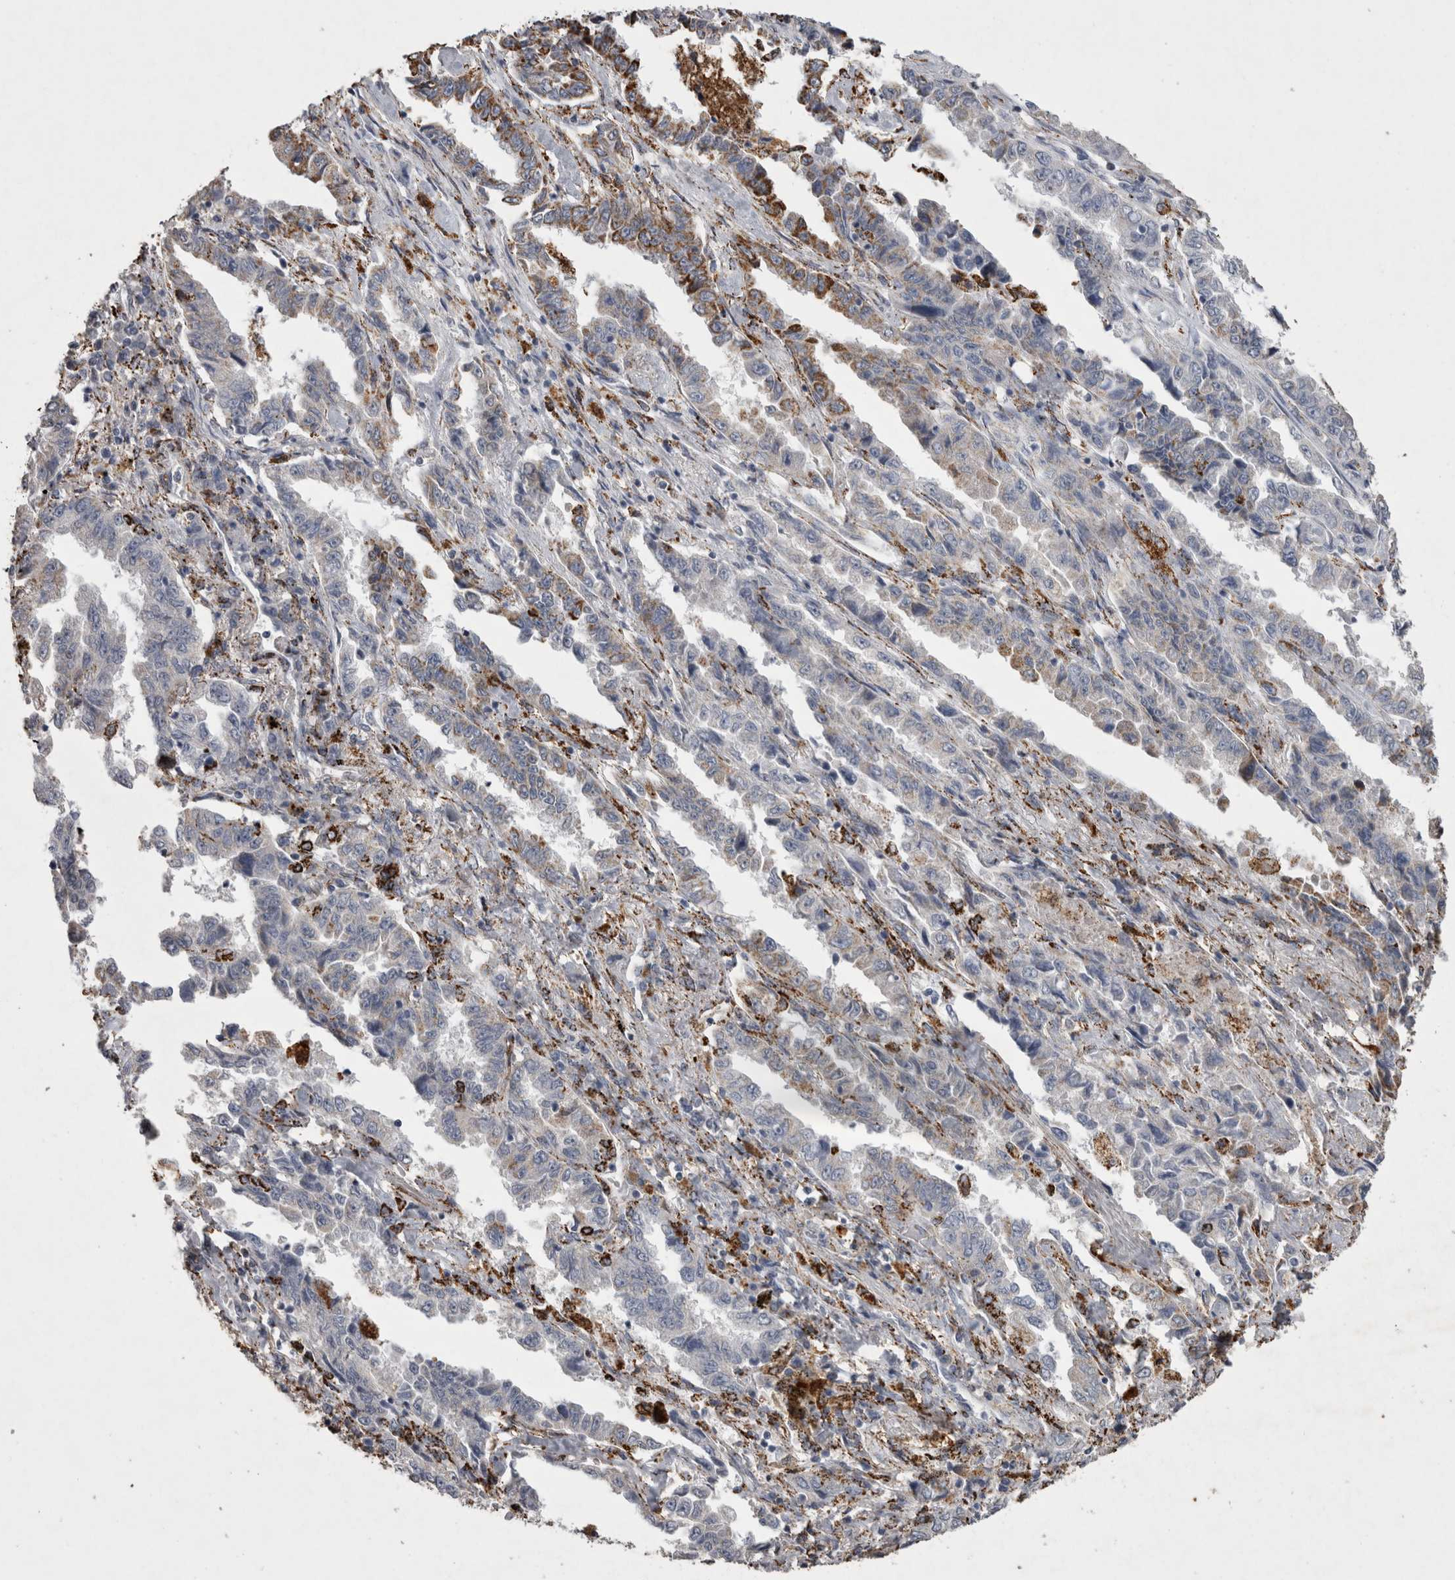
{"staining": {"intensity": "moderate", "quantity": "<25%", "location": "cytoplasmic/membranous"}, "tissue": "lung cancer", "cell_type": "Tumor cells", "image_type": "cancer", "snomed": [{"axis": "morphology", "description": "Adenocarcinoma, NOS"}, {"axis": "topography", "description": "Lung"}], "caption": "DAB immunohistochemical staining of human adenocarcinoma (lung) demonstrates moderate cytoplasmic/membranous protein expression in approximately <25% of tumor cells.", "gene": "DKK3", "patient": {"sex": "female", "age": 51}}